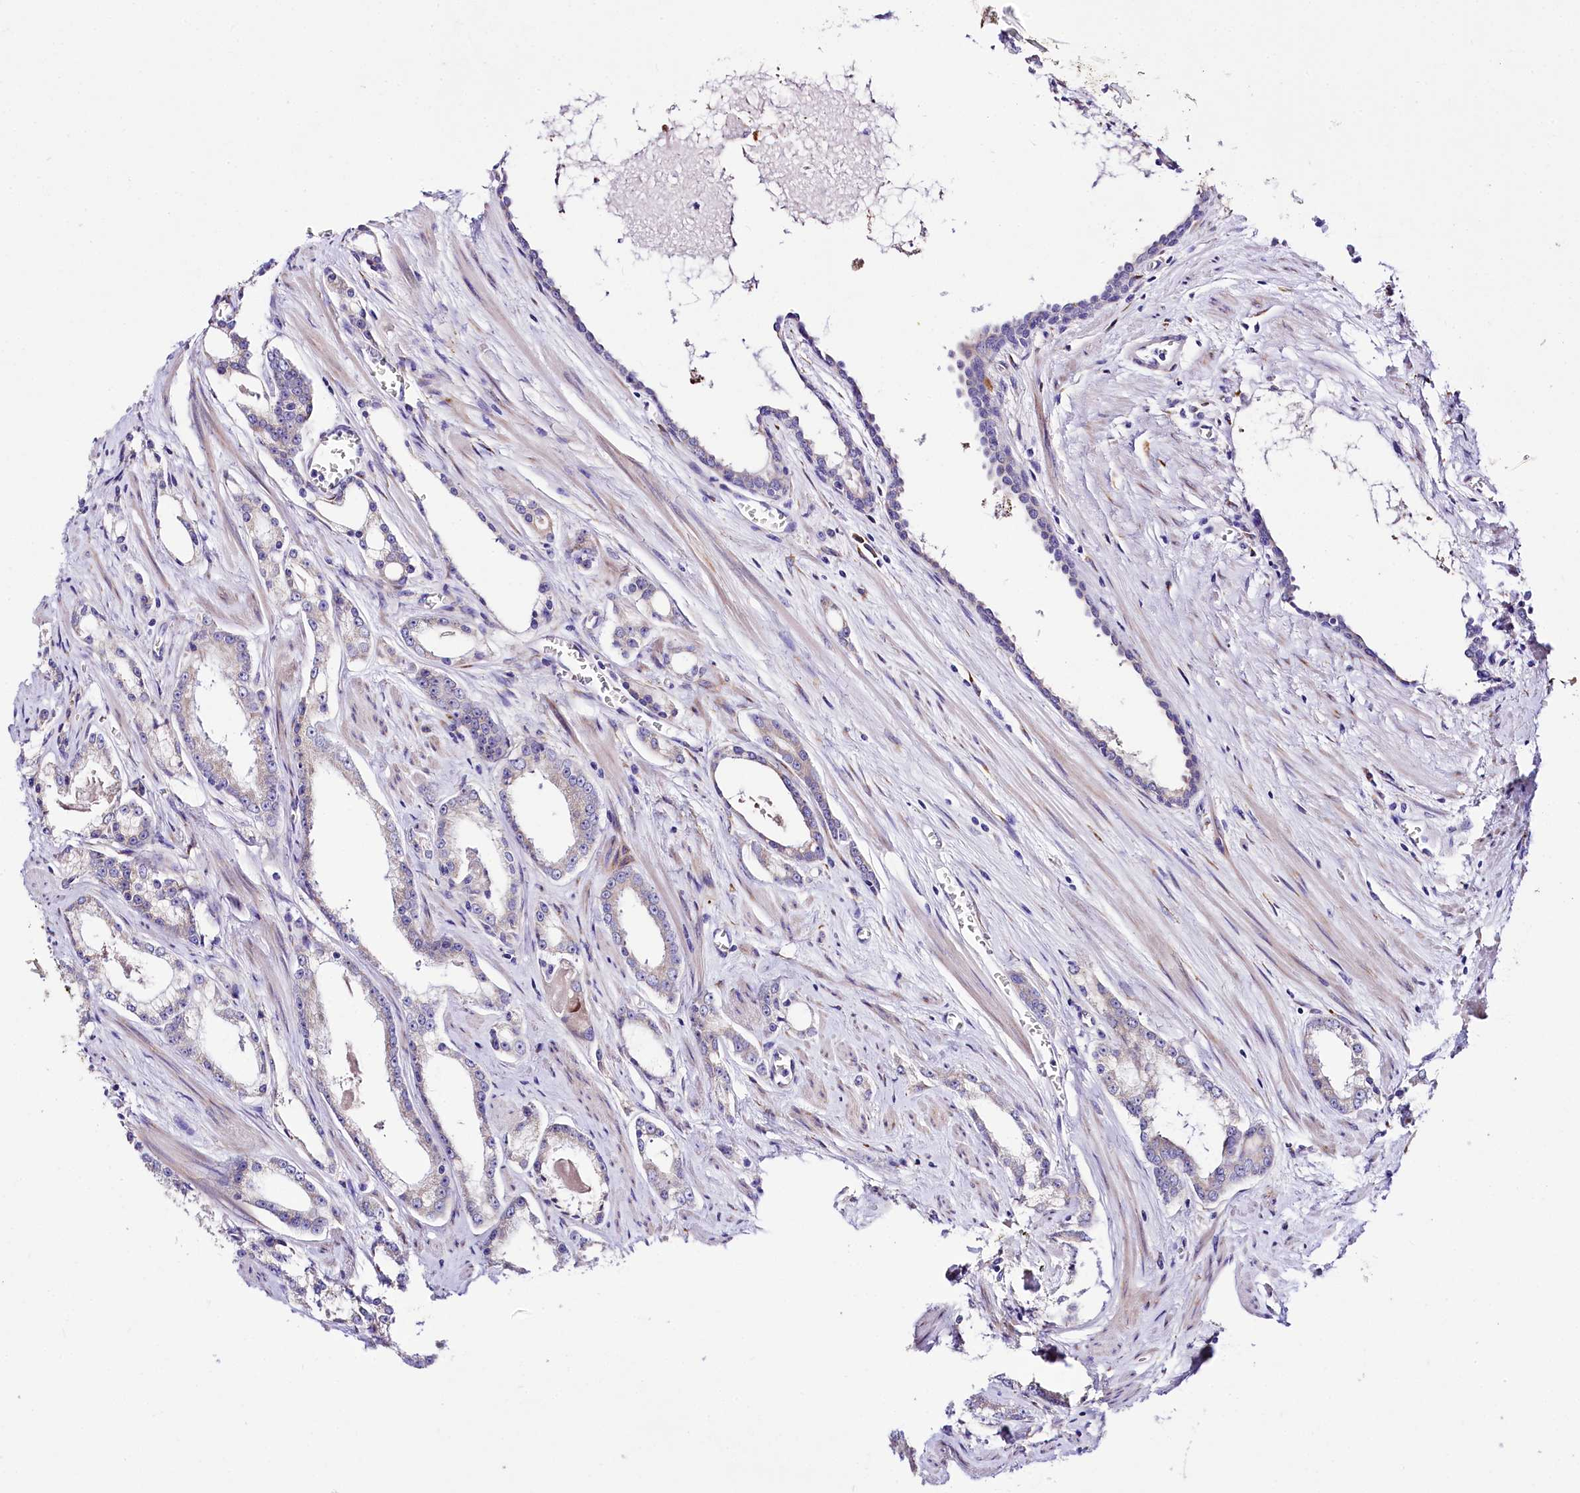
{"staining": {"intensity": "negative", "quantity": "none", "location": "none"}, "tissue": "prostate cancer", "cell_type": "Tumor cells", "image_type": "cancer", "snomed": [{"axis": "morphology", "description": "Adenocarcinoma, Low grade"}, {"axis": "topography", "description": "Prostate and seminal vesicle, NOS"}], "caption": "Tumor cells are negative for protein expression in human prostate cancer.", "gene": "A2ML1", "patient": {"sex": "male", "age": 60}}